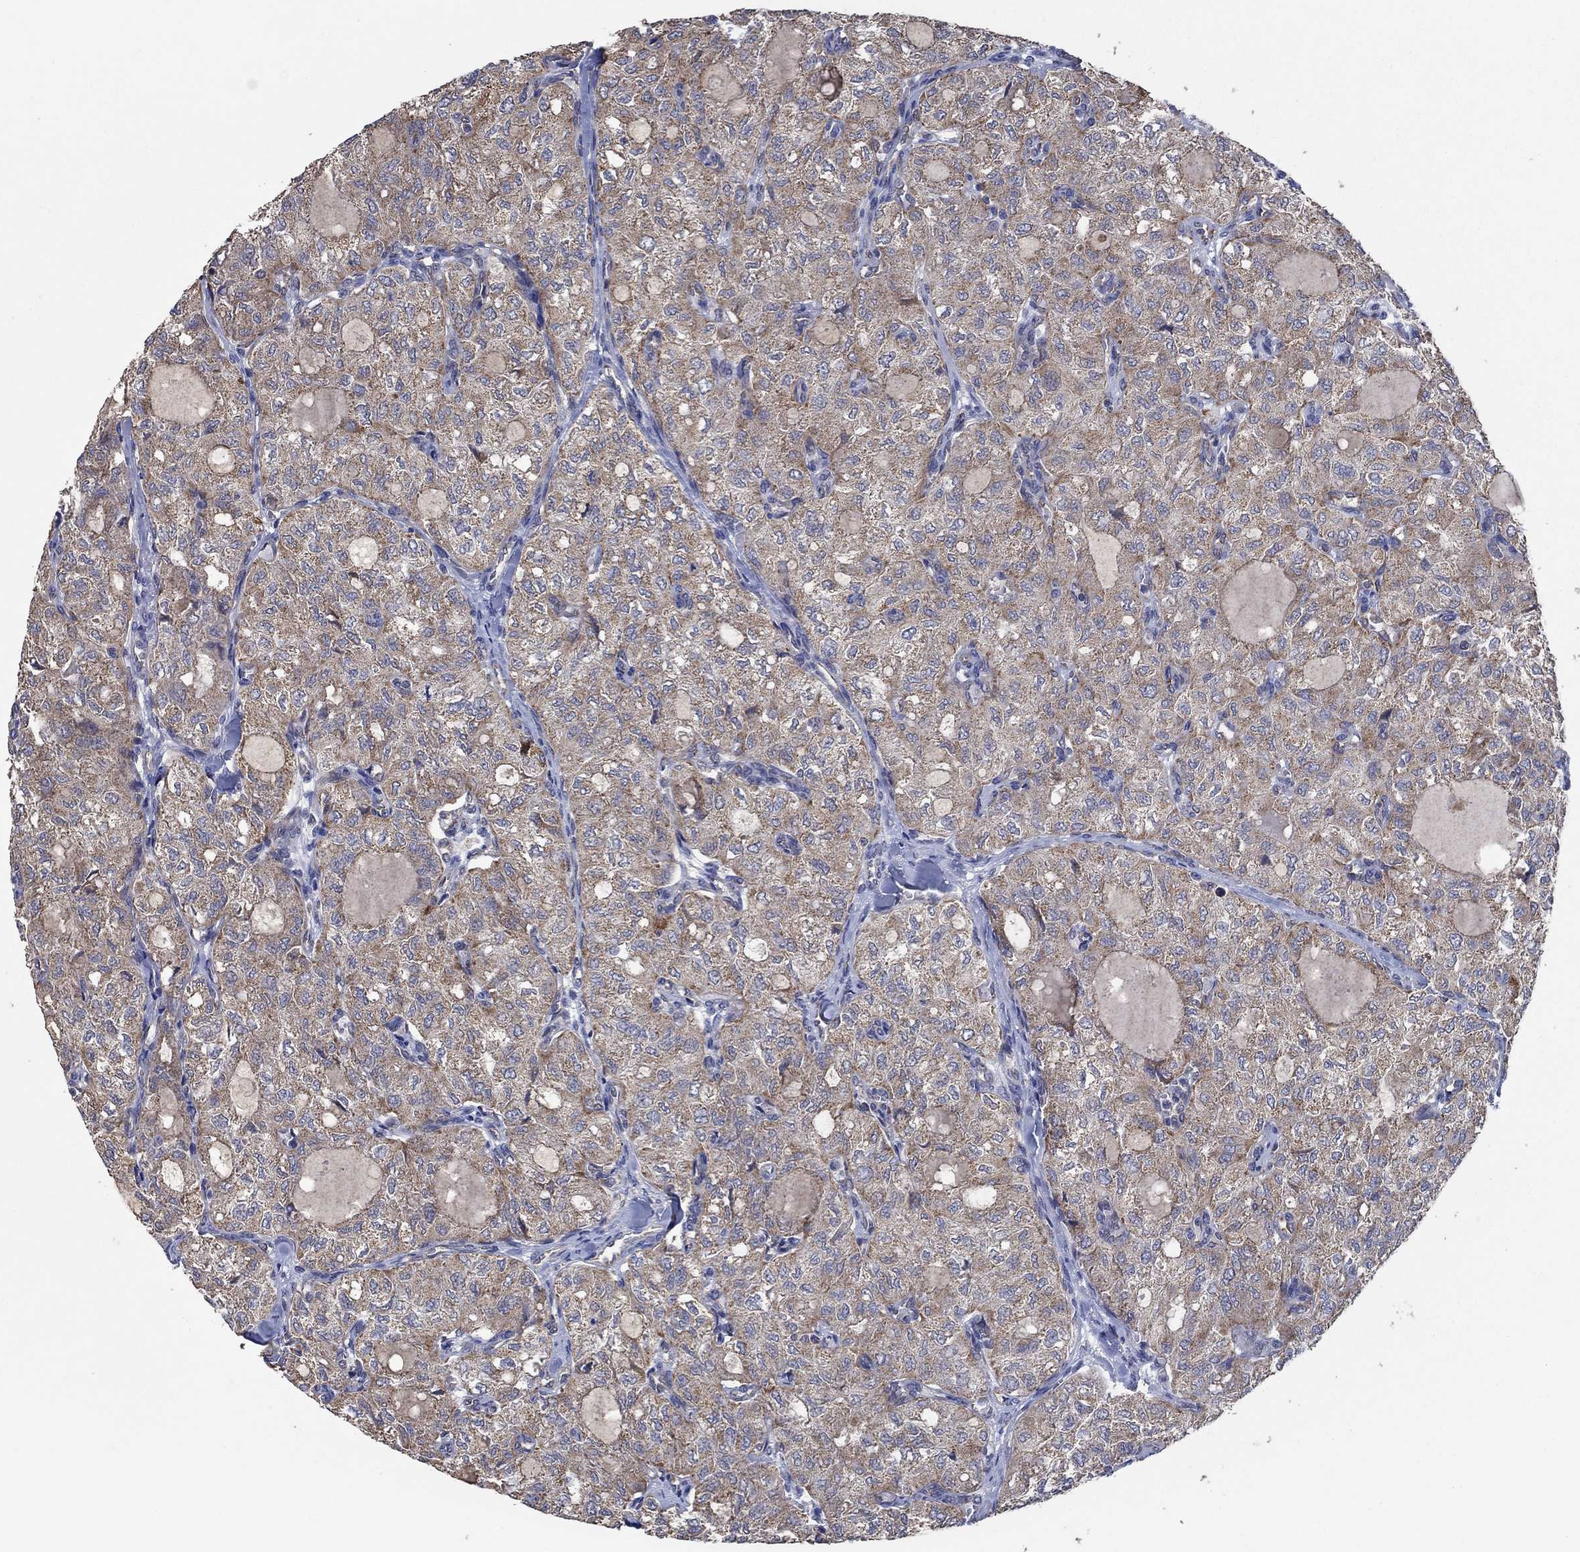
{"staining": {"intensity": "weak", "quantity": "25%-75%", "location": "cytoplasmic/membranous"}, "tissue": "thyroid cancer", "cell_type": "Tumor cells", "image_type": "cancer", "snomed": [{"axis": "morphology", "description": "Follicular adenoma carcinoma, NOS"}, {"axis": "topography", "description": "Thyroid gland"}], "caption": "About 25%-75% of tumor cells in human thyroid cancer (follicular adenoma carcinoma) display weak cytoplasmic/membranous protein positivity as visualized by brown immunohistochemical staining.", "gene": "HID1", "patient": {"sex": "male", "age": 75}}